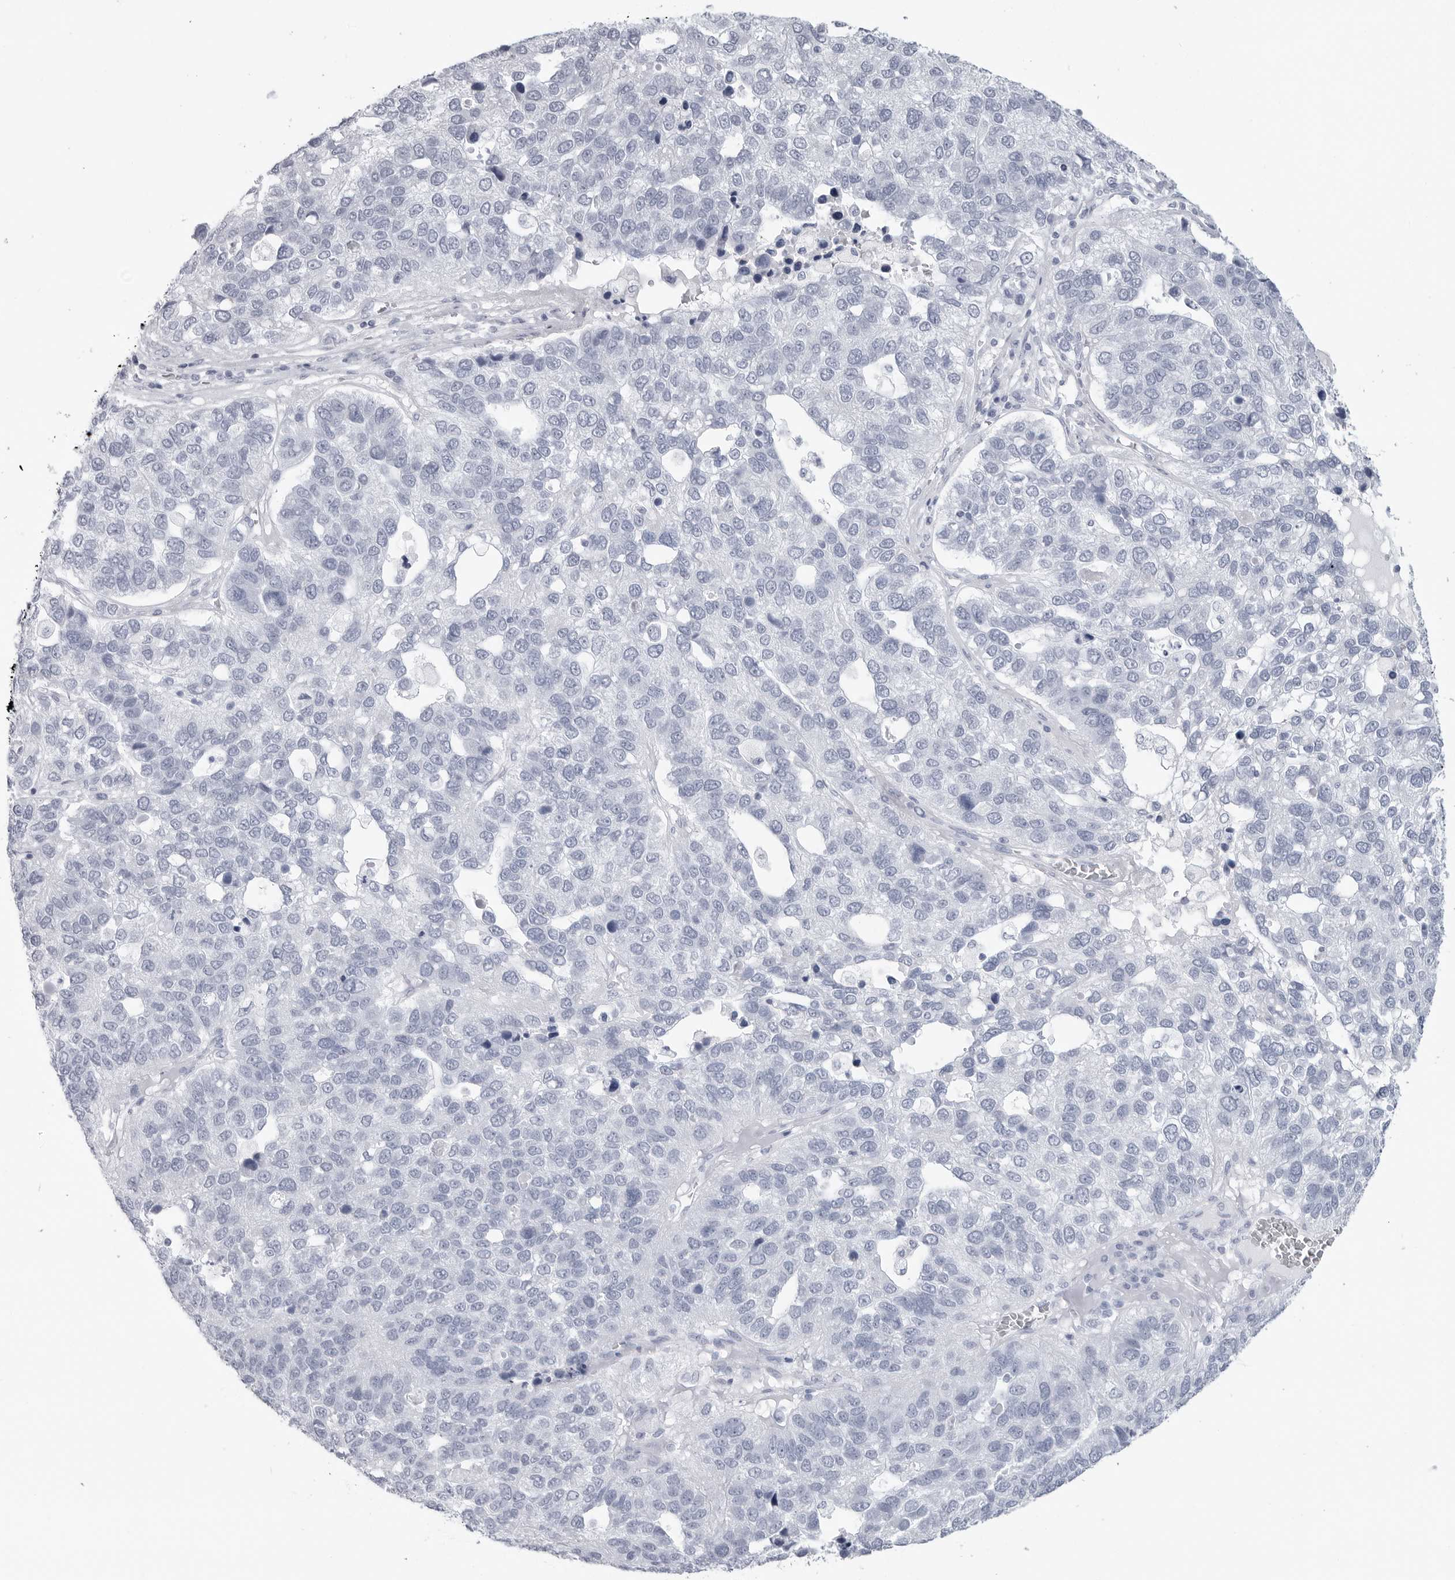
{"staining": {"intensity": "negative", "quantity": "none", "location": "none"}, "tissue": "pancreatic cancer", "cell_type": "Tumor cells", "image_type": "cancer", "snomed": [{"axis": "morphology", "description": "Adenocarcinoma, NOS"}, {"axis": "topography", "description": "Pancreas"}], "caption": "Pancreatic adenocarcinoma stained for a protein using immunohistochemistry shows no staining tumor cells.", "gene": "CSH1", "patient": {"sex": "female", "age": 61}}